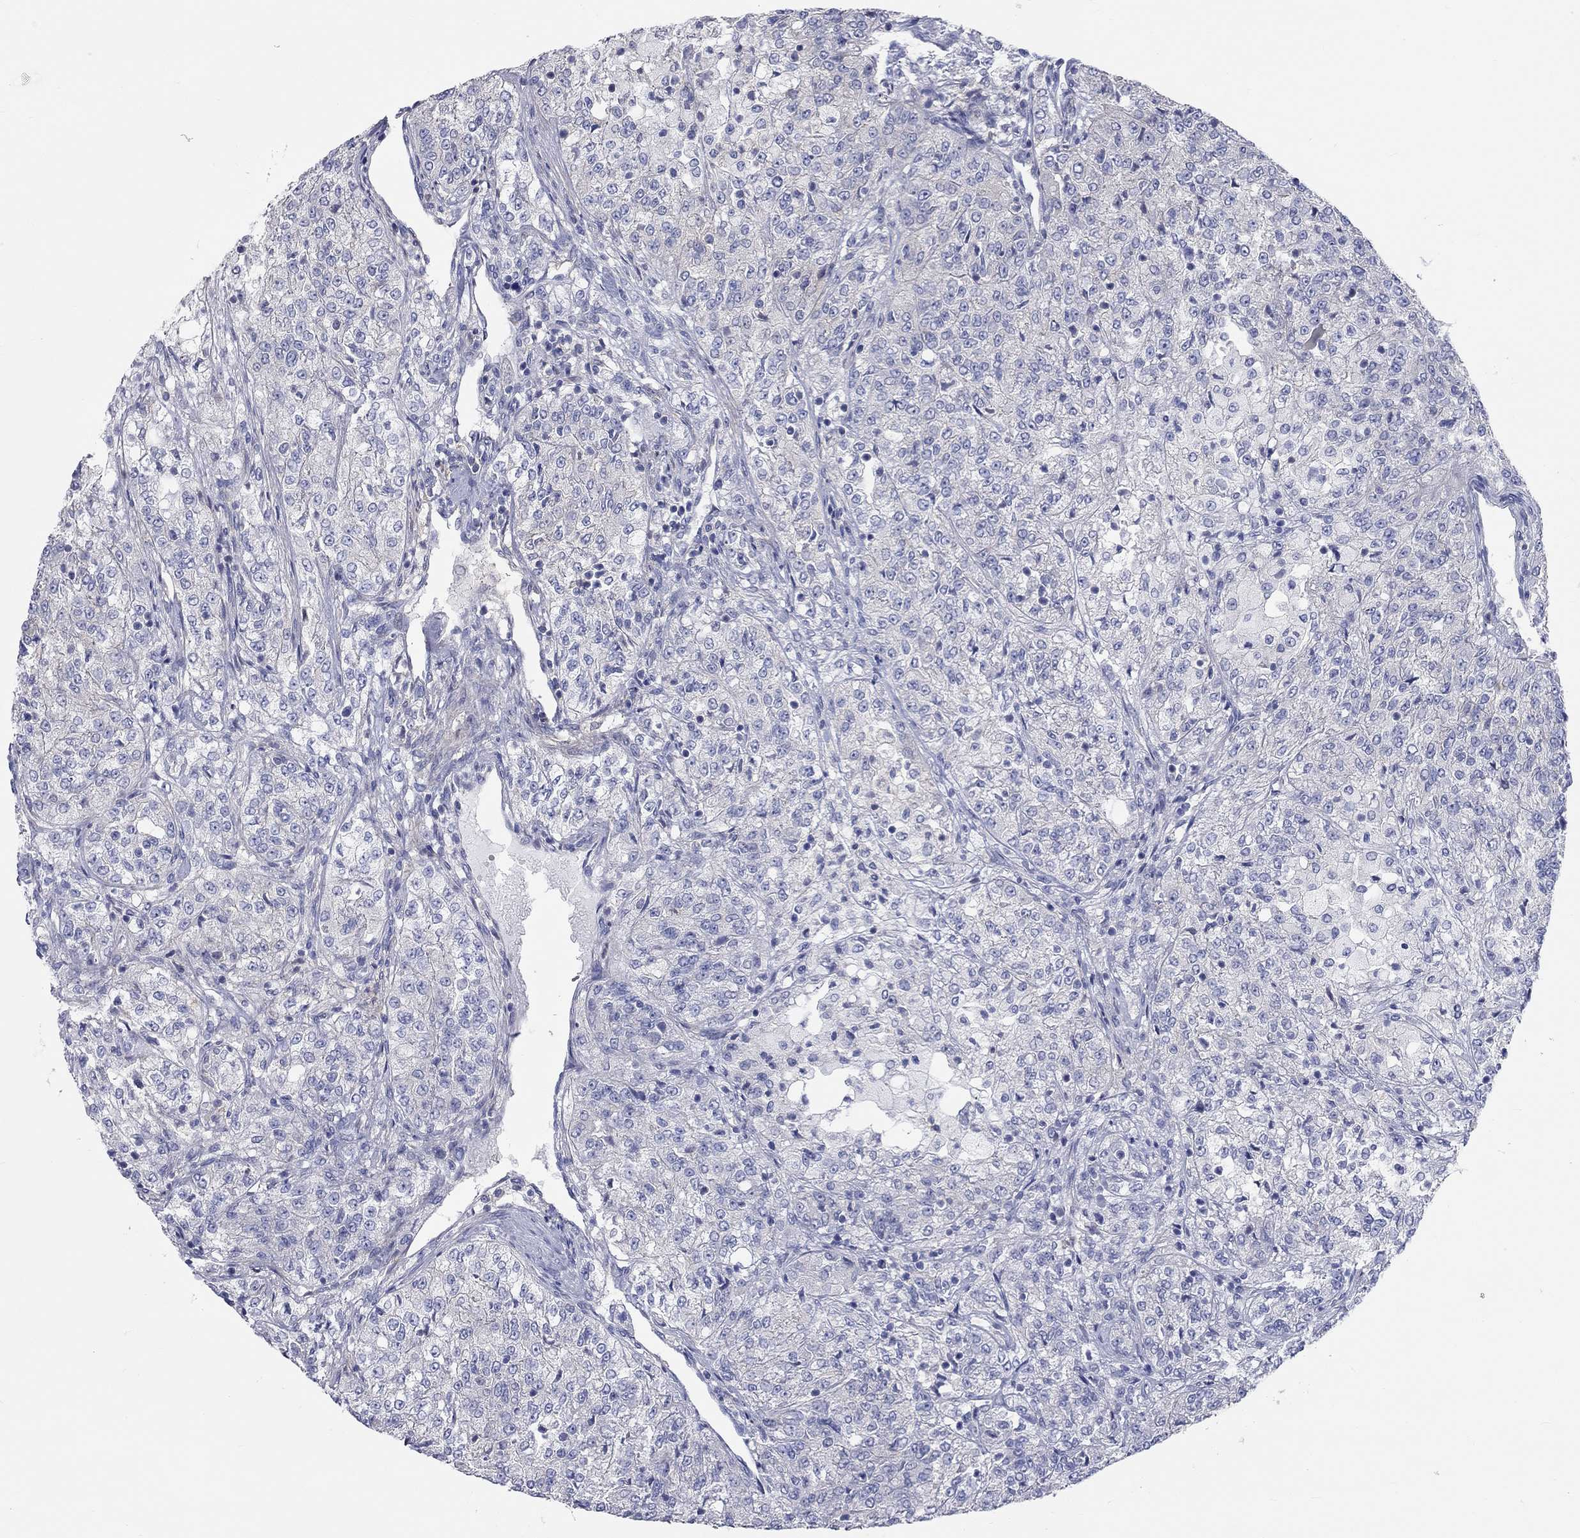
{"staining": {"intensity": "negative", "quantity": "none", "location": "none"}, "tissue": "renal cancer", "cell_type": "Tumor cells", "image_type": "cancer", "snomed": [{"axis": "morphology", "description": "Adenocarcinoma, NOS"}, {"axis": "topography", "description": "Kidney"}], "caption": "High magnification brightfield microscopy of adenocarcinoma (renal) stained with DAB (brown) and counterstained with hematoxylin (blue): tumor cells show no significant positivity. (DAB IHC, high magnification).", "gene": "PCDHGA10", "patient": {"sex": "female", "age": 63}}